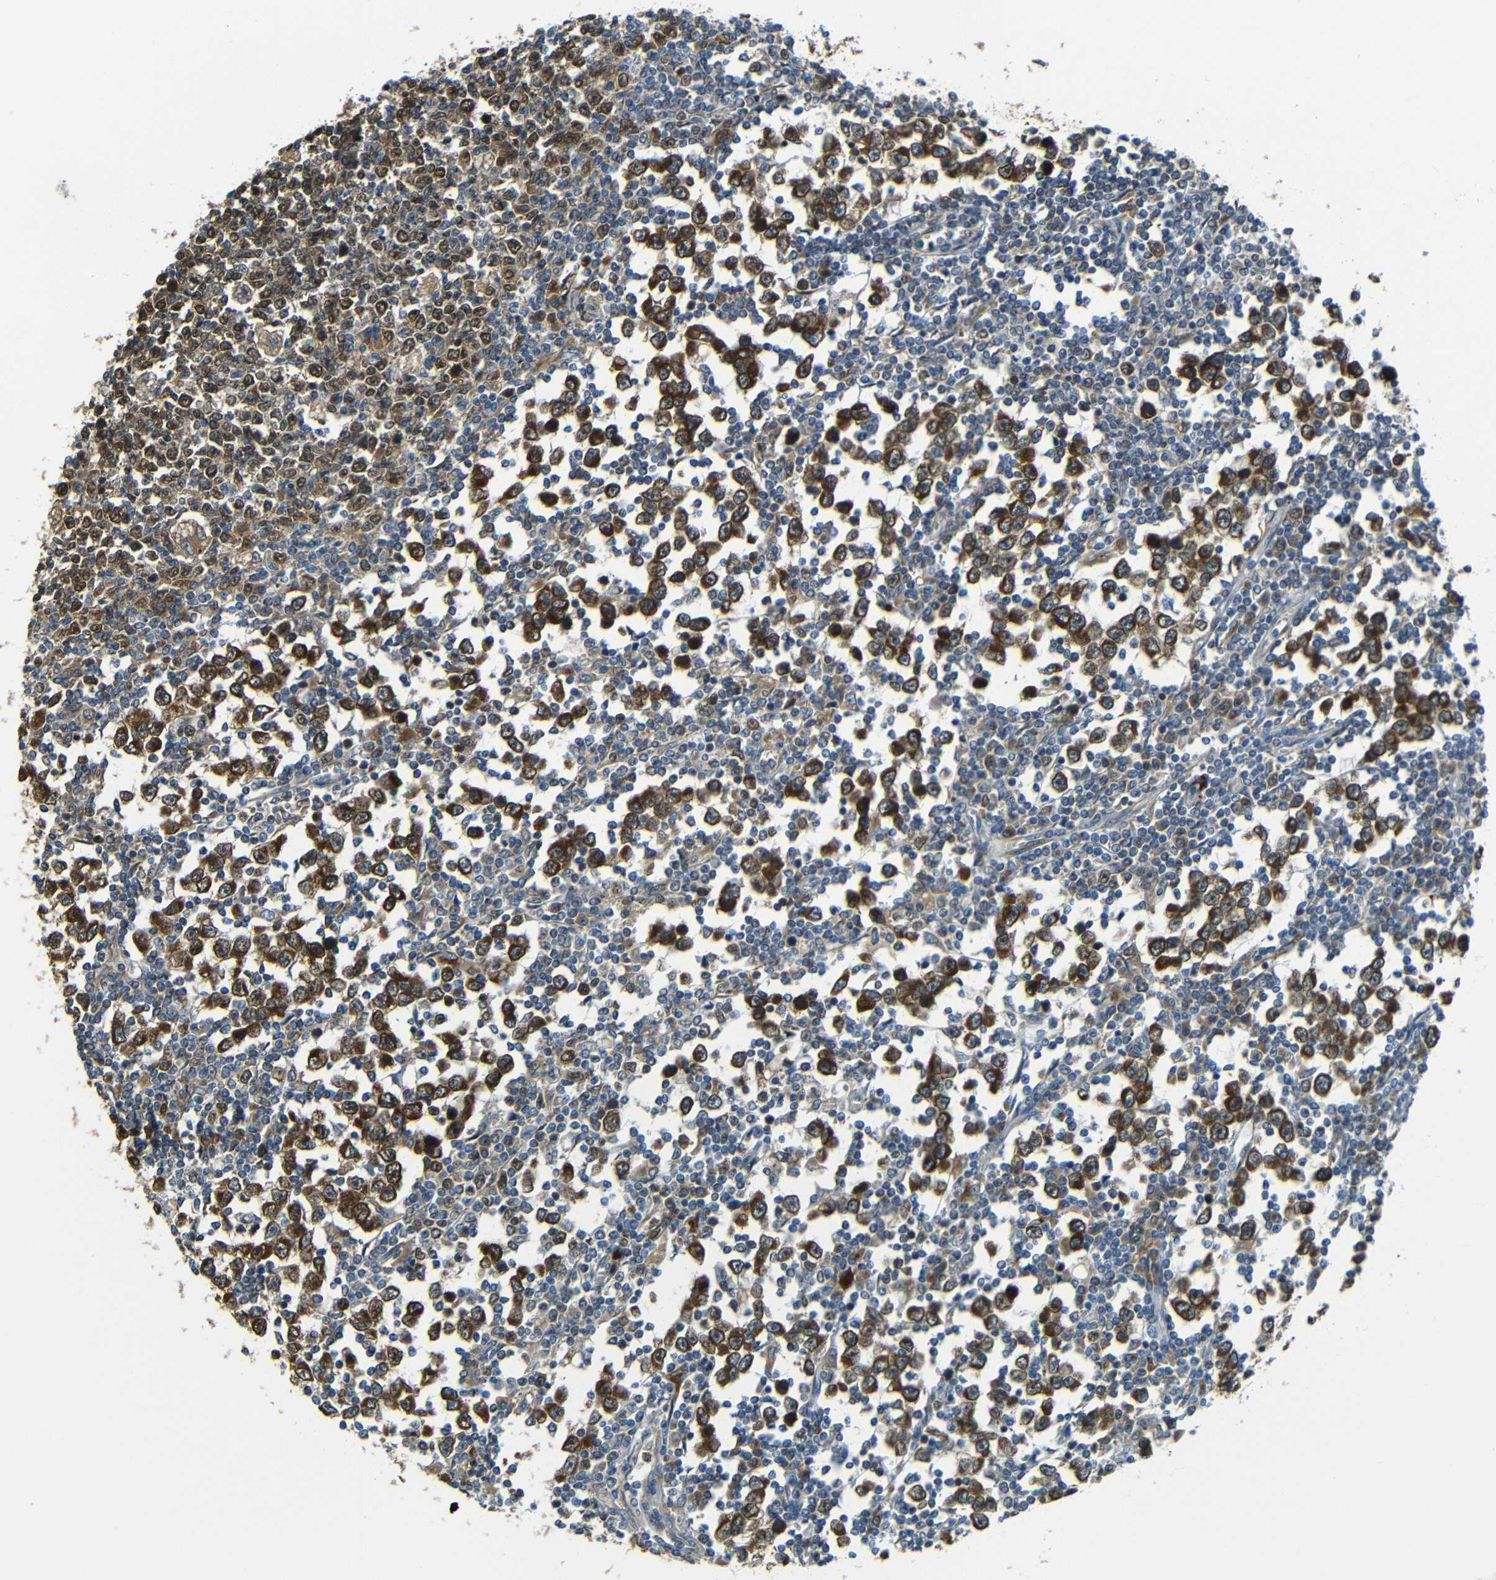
{"staining": {"intensity": "strong", "quantity": ">75%", "location": "cytoplasmic/membranous"}, "tissue": "testis cancer", "cell_type": "Tumor cells", "image_type": "cancer", "snomed": [{"axis": "morphology", "description": "Seminoma, NOS"}, {"axis": "topography", "description": "Testis"}], "caption": "This photomicrograph demonstrates immunohistochemistry staining of testis cancer (seminoma), with high strong cytoplasmic/membranous staining in approximately >75% of tumor cells.", "gene": "VAPB", "patient": {"sex": "male", "age": 65}}